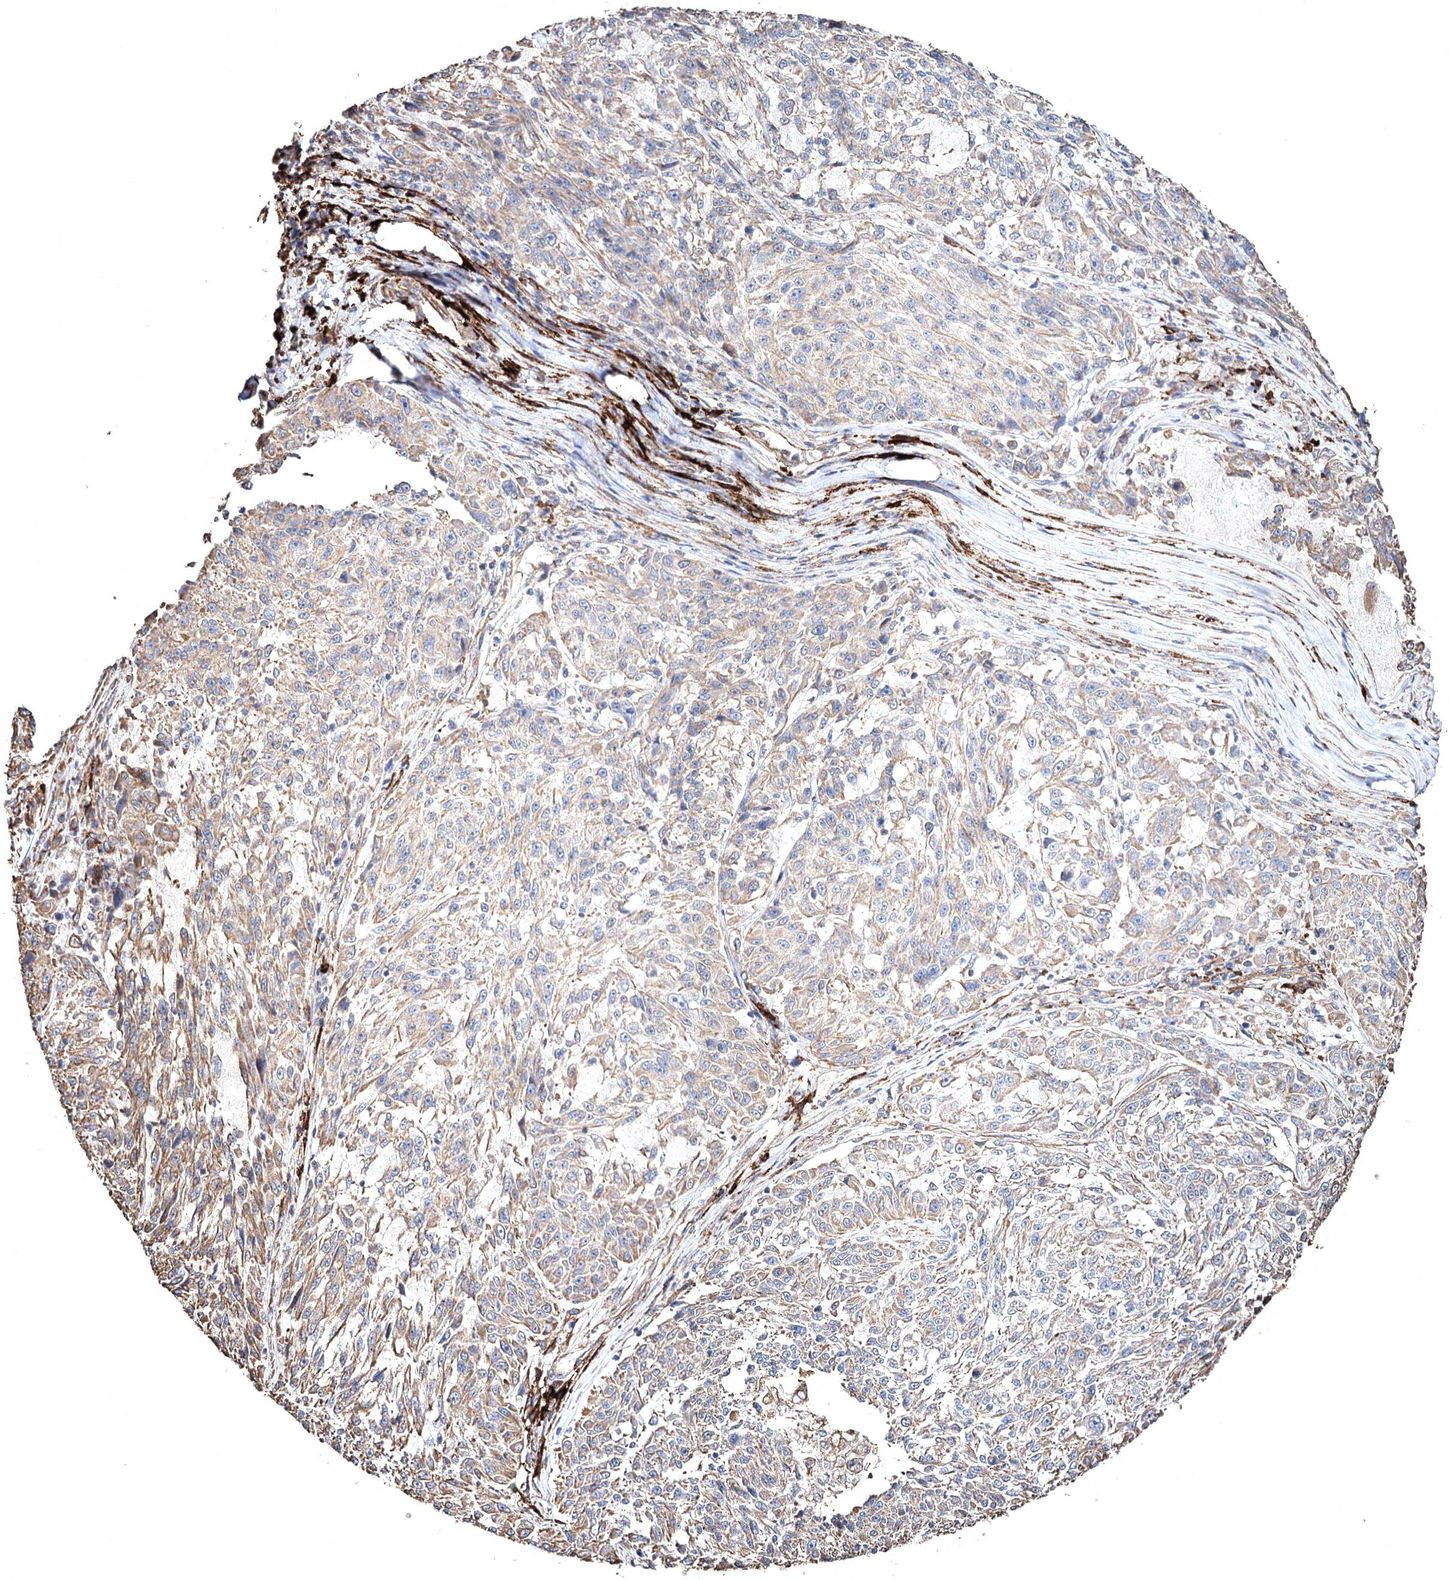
{"staining": {"intensity": "weak", "quantity": ">75%", "location": "cytoplasmic/membranous"}, "tissue": "melanoma", "cell_type": "Tumor cells", "image_type": "cancer", "snomed": [{"axis": "morphology", "description": "Malignant melanoma, NOS"}, {"axis": "topography", "description": "Skin"}], "caption": "Tumor cells demonstrate weak cytoplasmic/membranous expression in approximately >75% of cells in malignant melanoma.", "gene": "CLEC4M", "patient": {"sex": "male", "age": 53}}